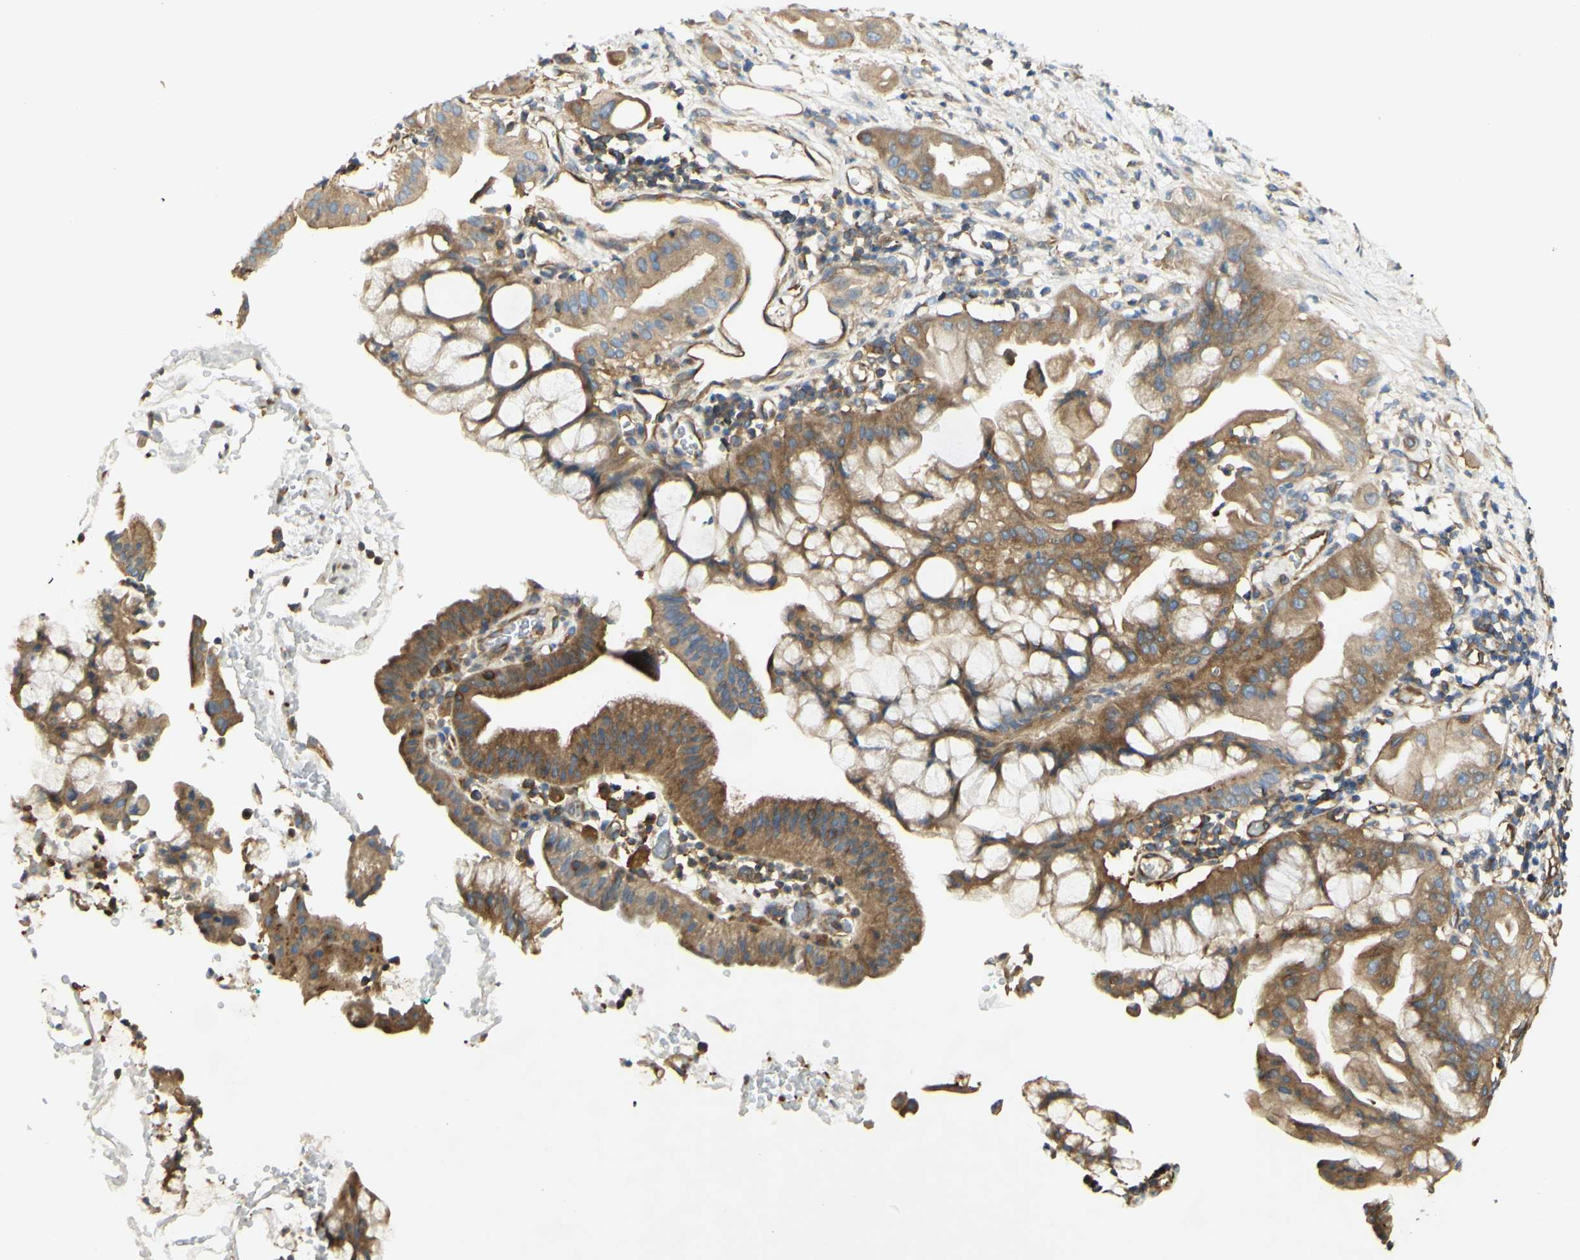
{"staining": {"intensity": "moderate", "quantity": ">75%", "location": "cytoplasmic/membranous"}, "tissue": "pancreatic cancer", "cell_type": "Tumor cells", "image_type": "cancer", "snomed": [{"axis": "morphology", "description": "Adenocarcinoma, NOS"}, {"axis": "morphology", "description": "Adenocarcinoma, metastatic, NOS"}, {"axis": "topography", "description": "Lymph node"}, {"axis": "topography", "description": "Pancreas"}, {"axis": "topography", "description": "Duodenum"}], "caption": "A medium amount of moderate cytoplasmic/membranous staining is identified in about >75% of tumor cells in pancreatic cancer (metastatic adenocarcinoma) tissue.", "gene": "IKBKG", "patient": {"sex": "female", "age": 64}}